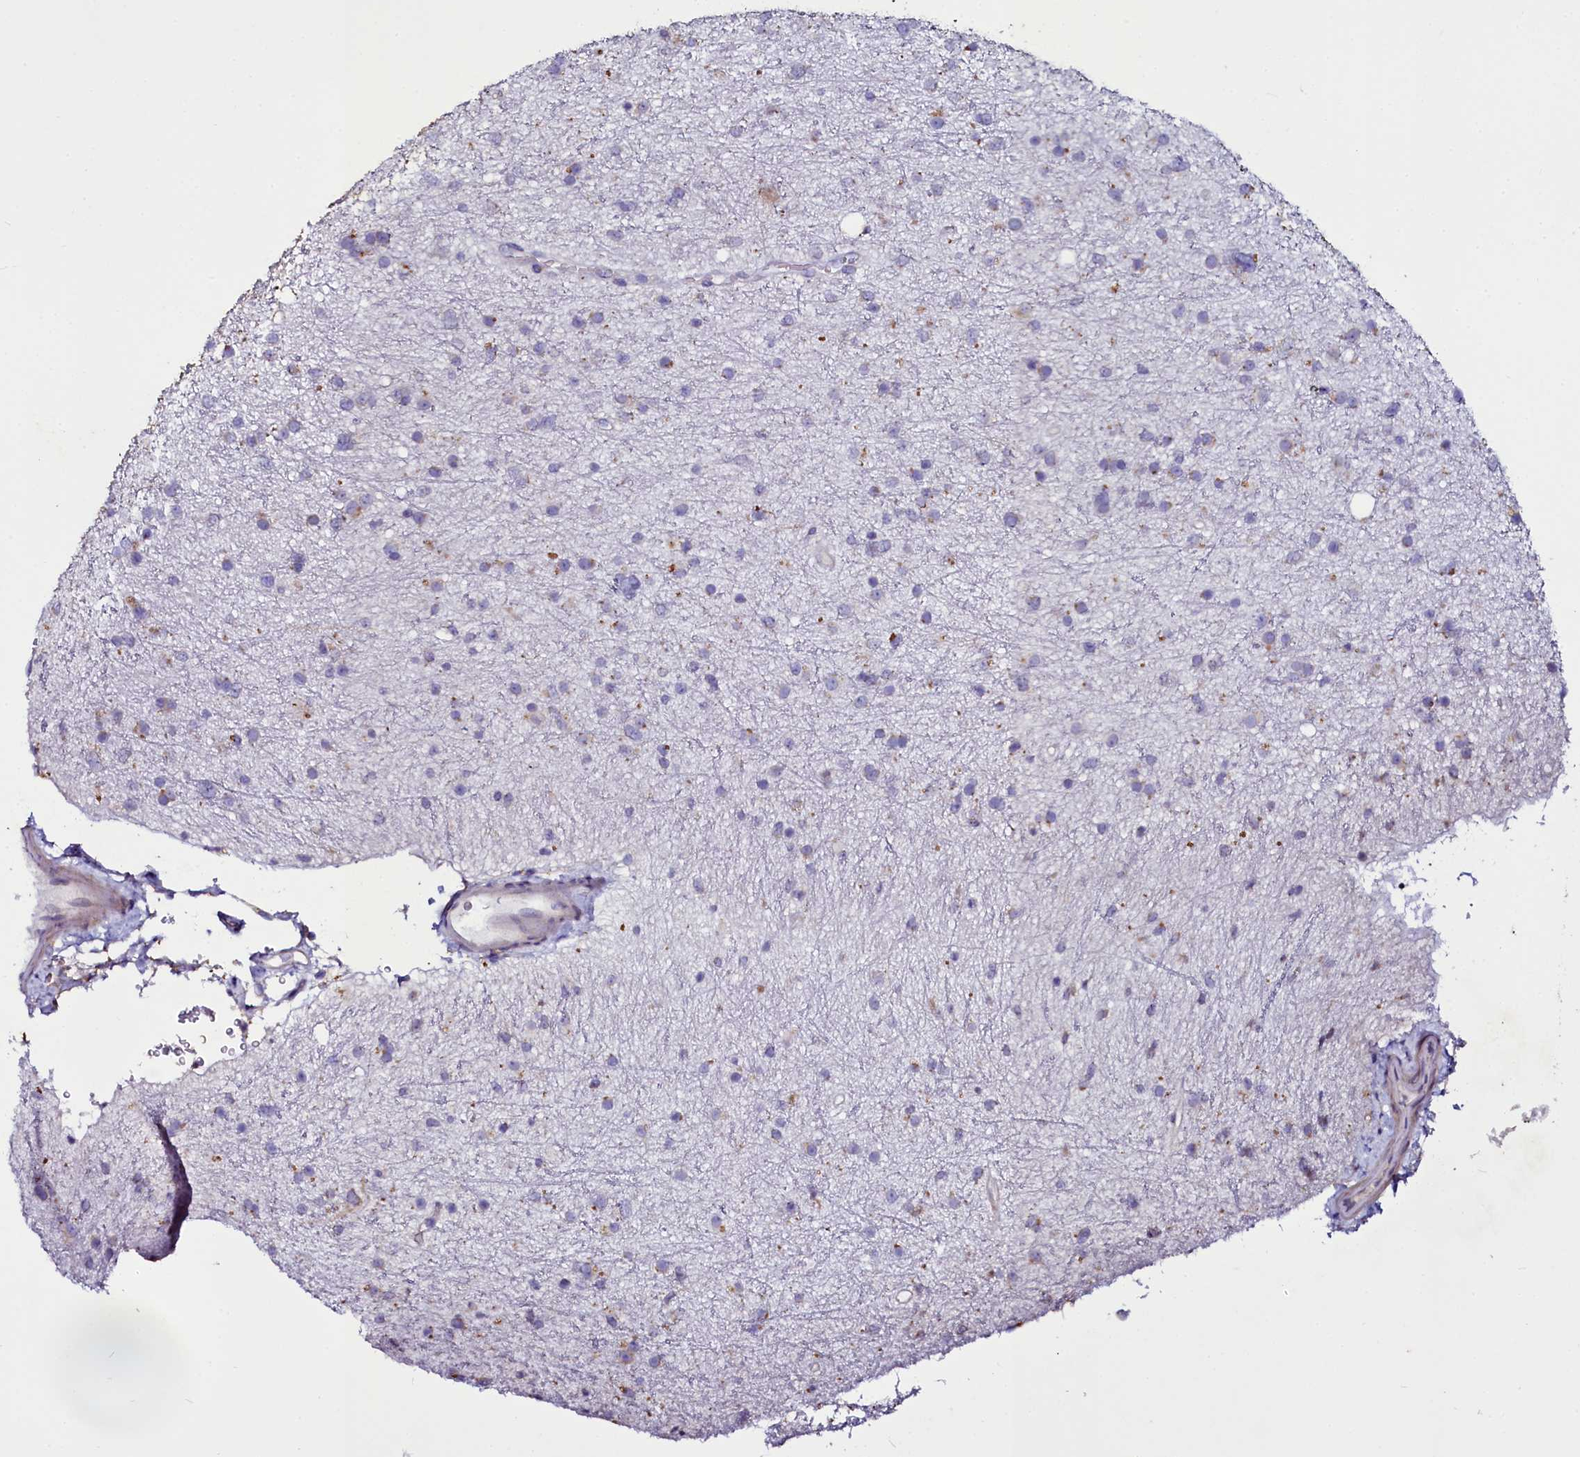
{"staining": {"intensity": "negative", "quantity": "none", "location": "none"}, "tissue": "glioma", "cell_type": "Tumor cells", "image_type": "cancer", "snomed": [{"axis": "morphology", "description": "Glioma, malignant, Low grade"}, {"axis": "topography", "description": "Cerebral cortex"}], "caption": "A high-resolution histopathology image shows IHC staining of glioma, which displays no significant expression in tumor cells. The staining is performed using DAB (3,3'-diaminobenzidine) brown chromogen with nuclei counter-stained in using hematoxylin.", "gene": "SELENOT", "patient": {"sex": "female", "age": 39}}